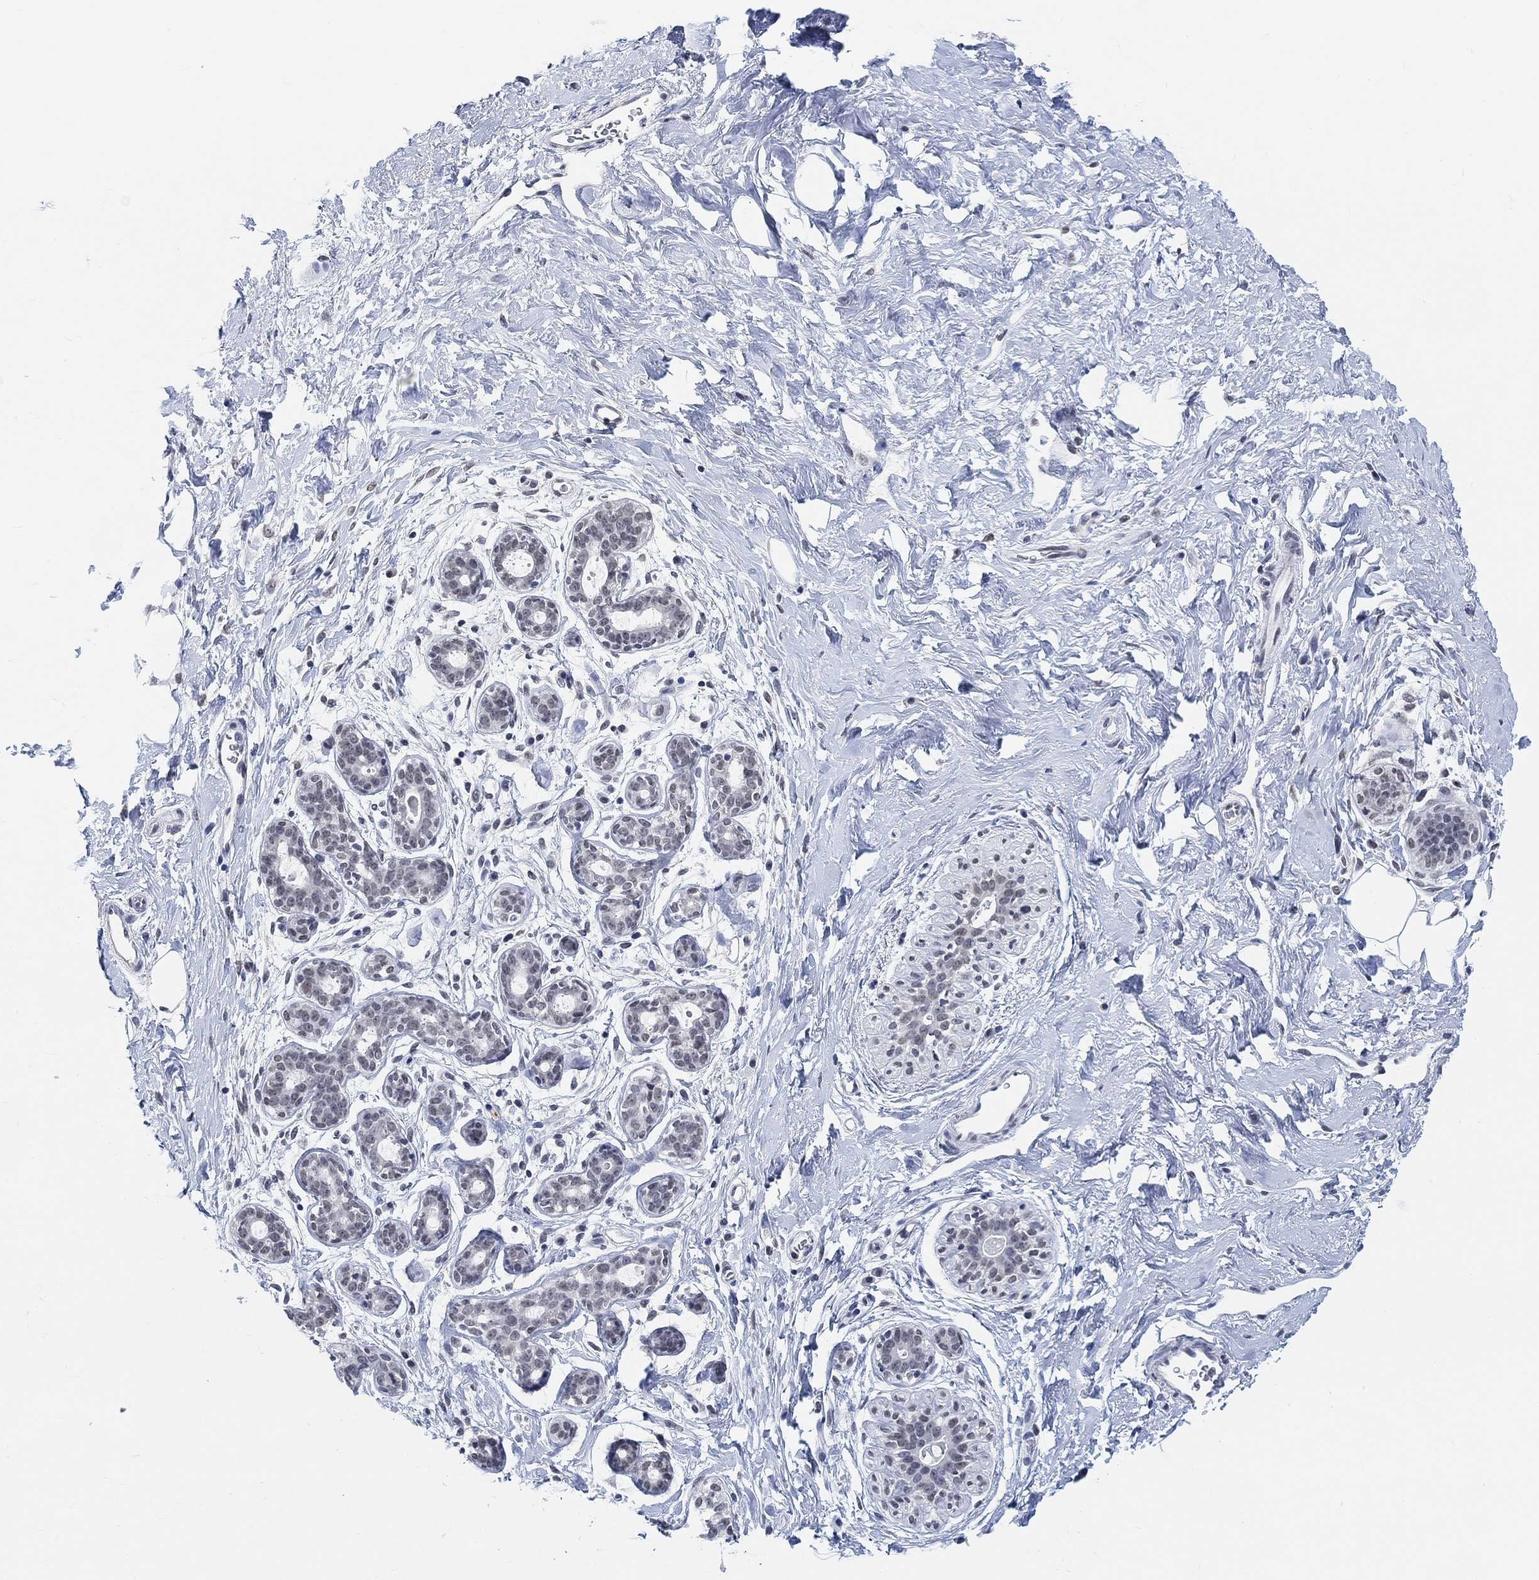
{"staining": {"intensity": "negative", "quantity": "none", "location": "none"}, "tissue": "breast", "cell_type": "Adipocytes", "image_type": "normal", "snomed": [{"axis": "morphology", "description": "Normal tissue, NOS"}, {"axis": "topography", "description": "Breast"}], "caption": "An immunohistochemistry image of unremarkable breast is shown. There is no staining in adipocytes of breast. The staining was performed using DAB to visualize the protein expression in brown, while the nuclei were stained in blue with hematoxylin (Magnification: 20x).", "gene": "PURG", "patient": {"sex": "female", "age": 43}}